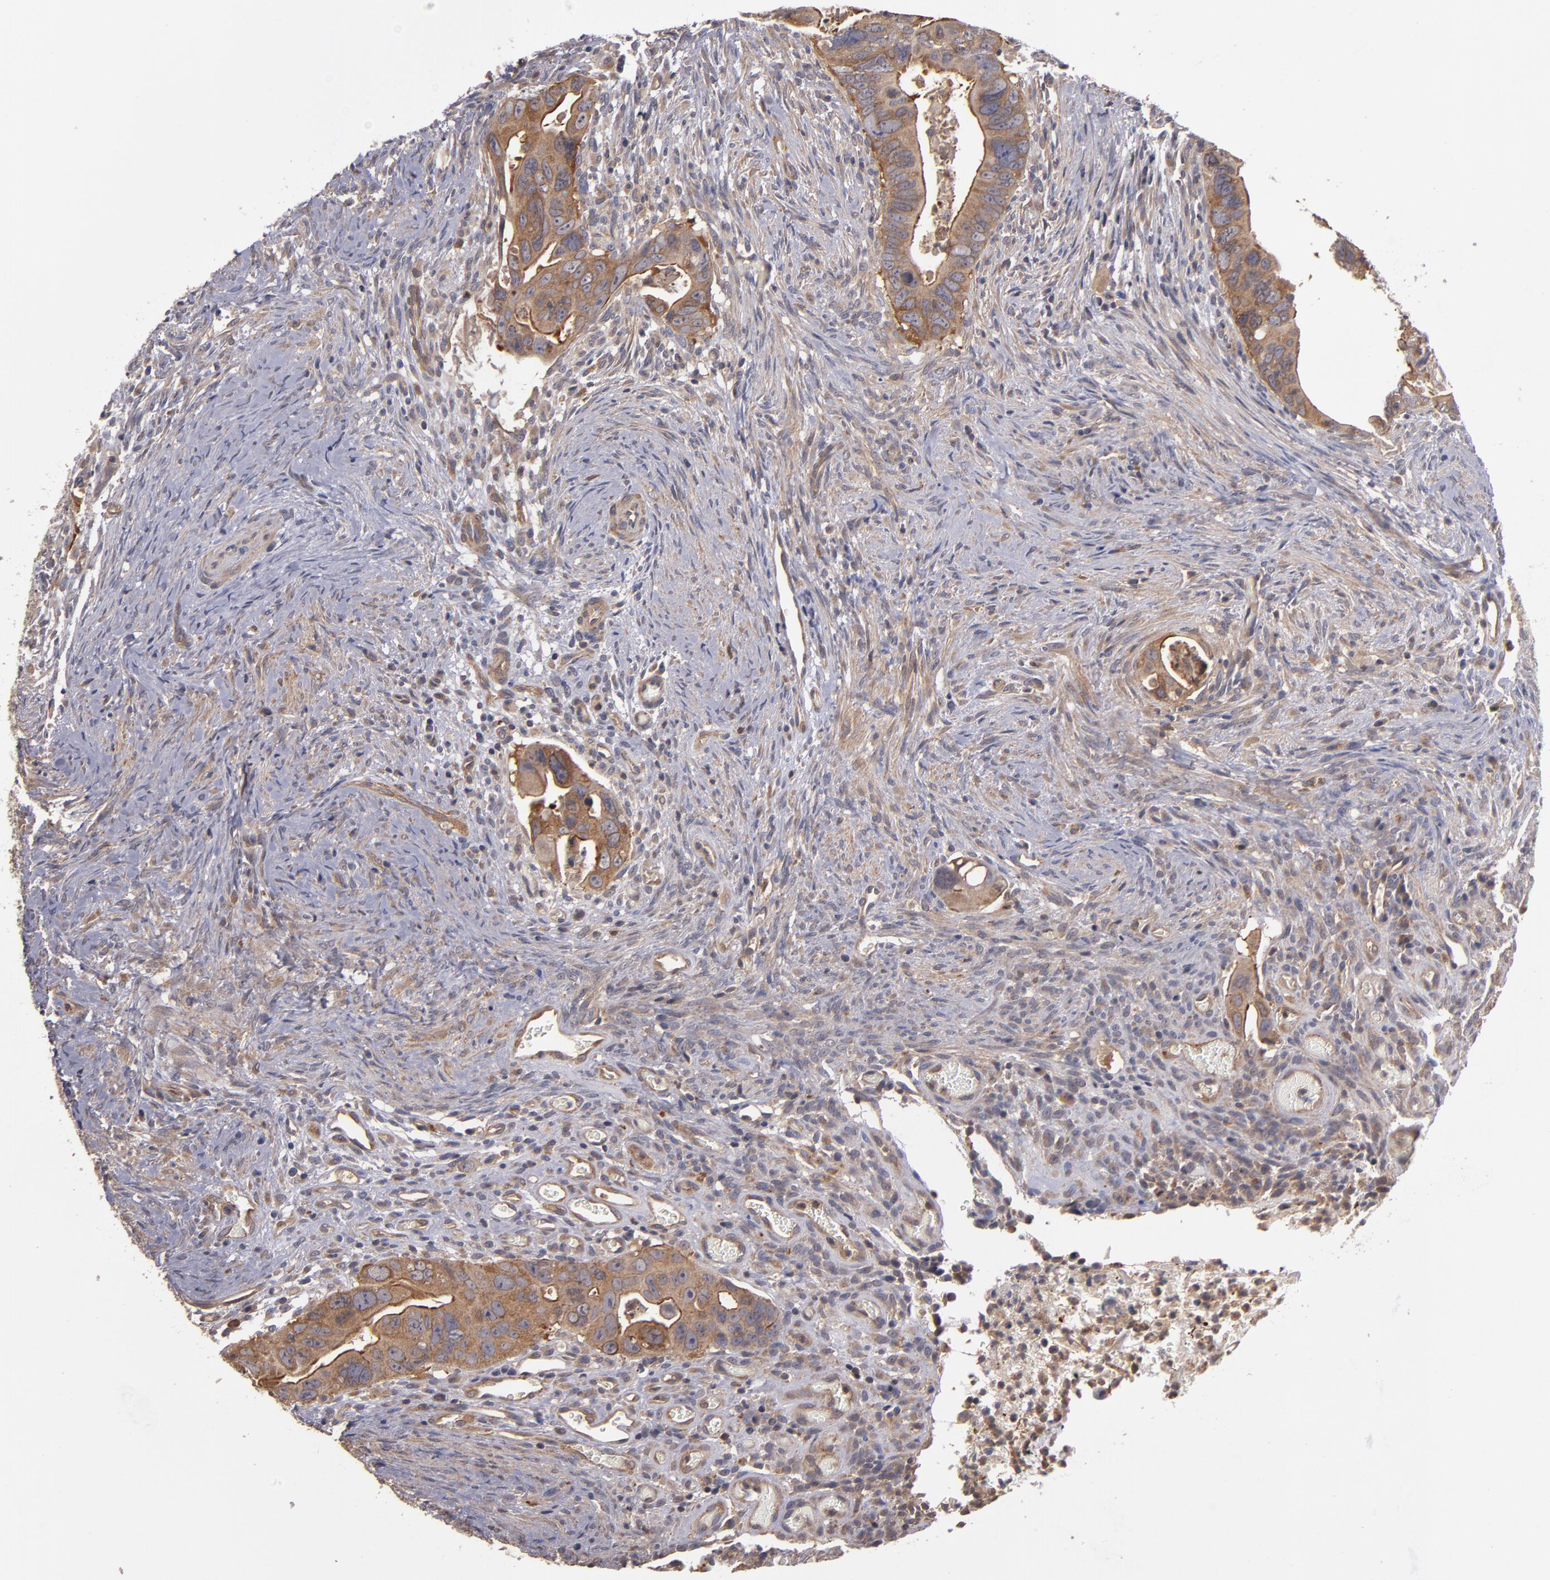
{"staining": {"intensity": "moderate", "quantity": ">75%", "location": "cytoplasmic/membranous"}, "tissue": "colorectal cancer", "cell_type": "Tumor cells", "image_type": "cancer", "snomed": [{"axis": "morphology", "description": "Adenocarcinoma, NOS"}, {"axis": "topography", "description": "Rectum"}], "caption": "Immunohistochemical staining of colorectal adenocarcinoma reveals medium levels of moderate cytoplasmic/membranous protein positivity in approximately >75% of tumor cells.", "gene": "CTSO", "patient": {"sex": "male", "age": 53}}